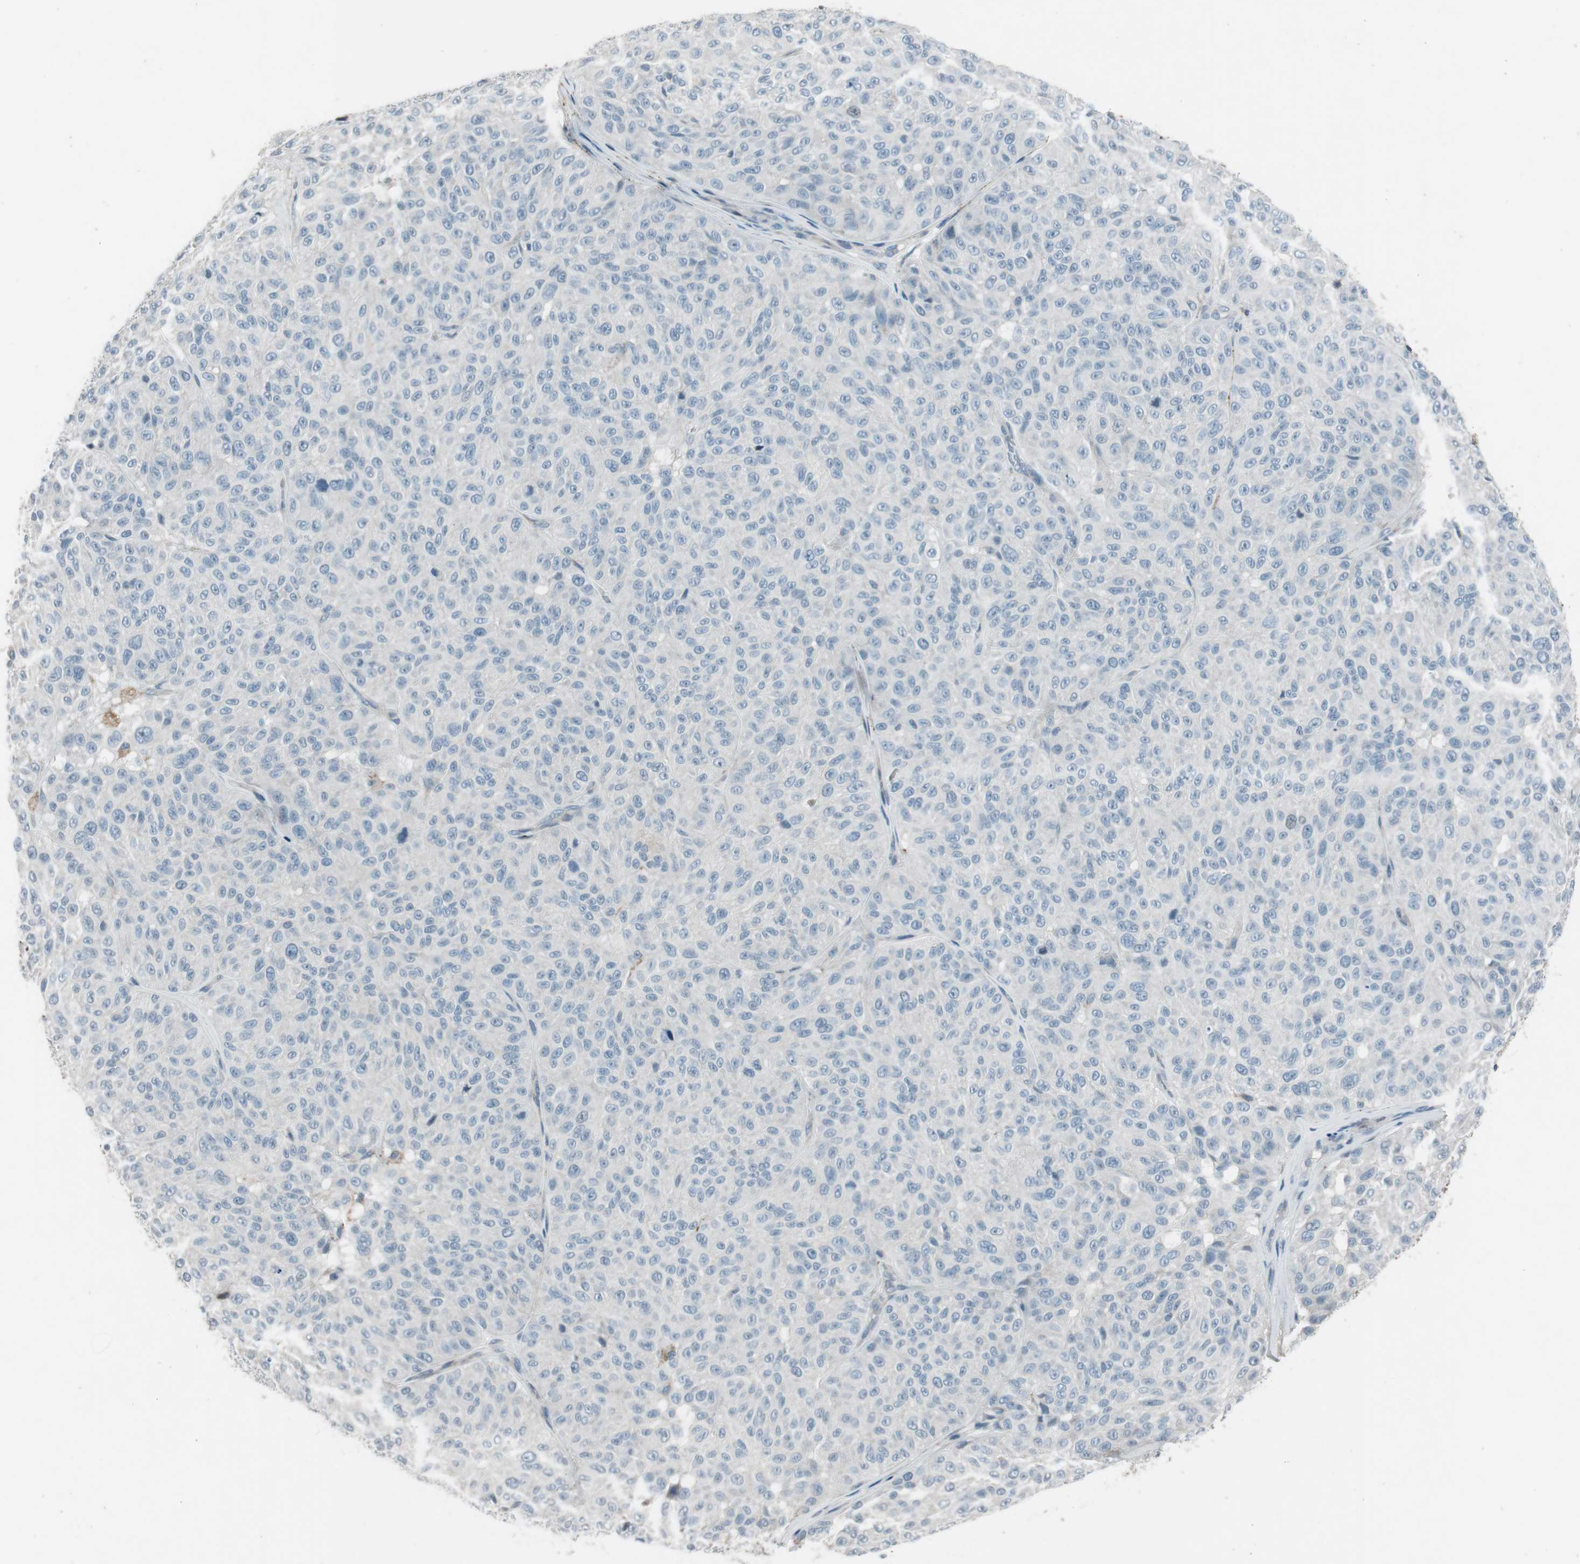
{"staining": {"intensity": "negative", "quantity": "none", "location": "none"}, "tissue": "melanoma", "cell_type": "Tumor cells", "image_type": "cancer", "snomed": [{"axis": "morphology", "description": "Malignant melanoma, NOS"}, {"axis": "topography", "description": "Skin"}], "caption": "Tumor cells show no significant protein expression in melanoma.", "gene": "PDPN", "patient": {"sex": "female", "age": 46}}